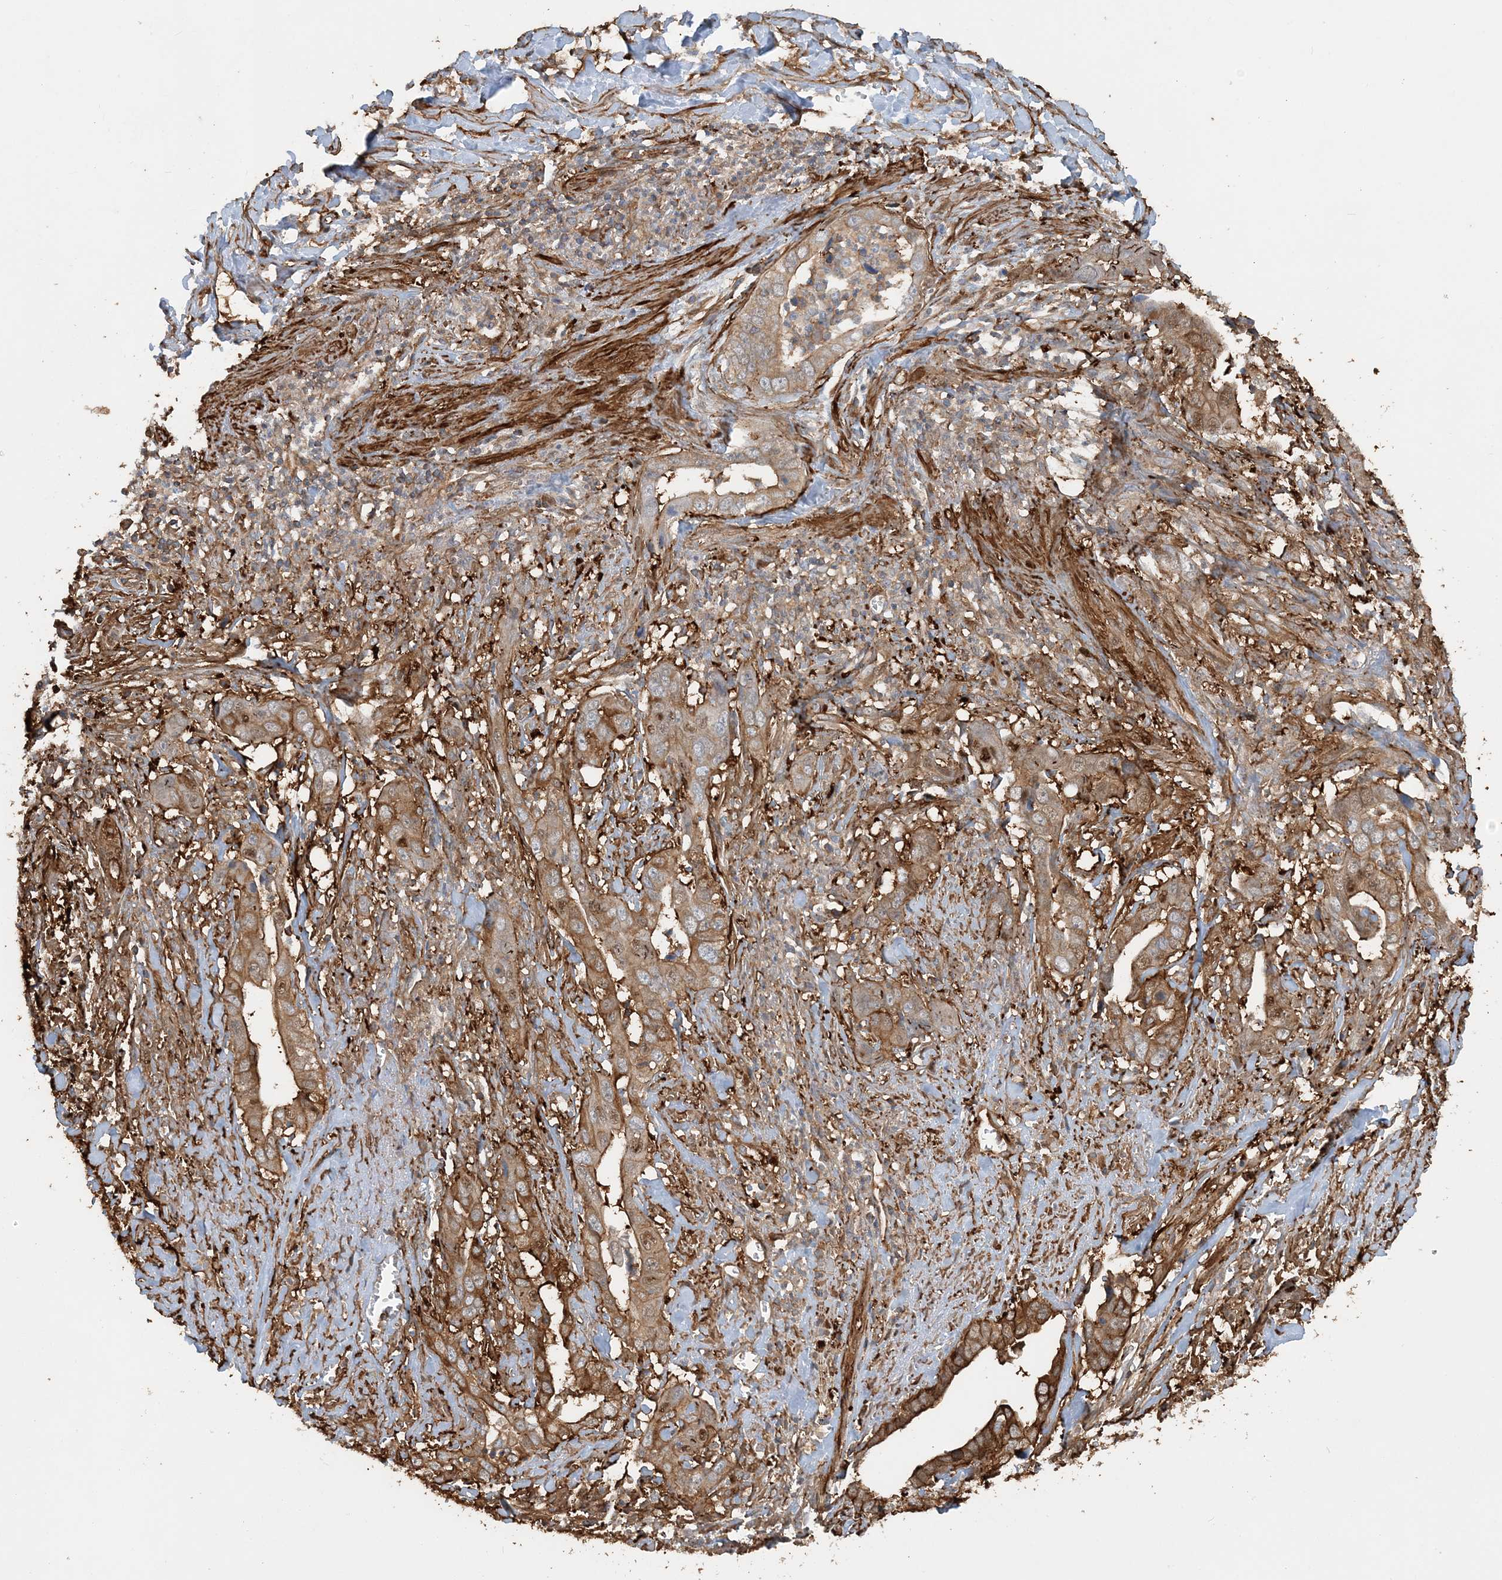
{"staining": {"intensity": "strong", "quantity": ">75%", "location": "cytoplasmic/membranous"}, "tissue": "liver cancer", "cell_type": "Tumor cells", "image_type": "cancer", "snomed": [{"axis": "morphology", "description": "Cholangiocarcinoma"}, {"axis": "topography", "description": "Liver"}], "caption": "Tumor cells show high levels of strong cytoplasmic/membranous staining in approximately >75% of cells in human liver cancer (cholangiocarcinoma). The protein is shown in brown color, while the nuclei are stained blue.", "gene": "DSTN", "patient": {"sex": "female", "age": 79}}